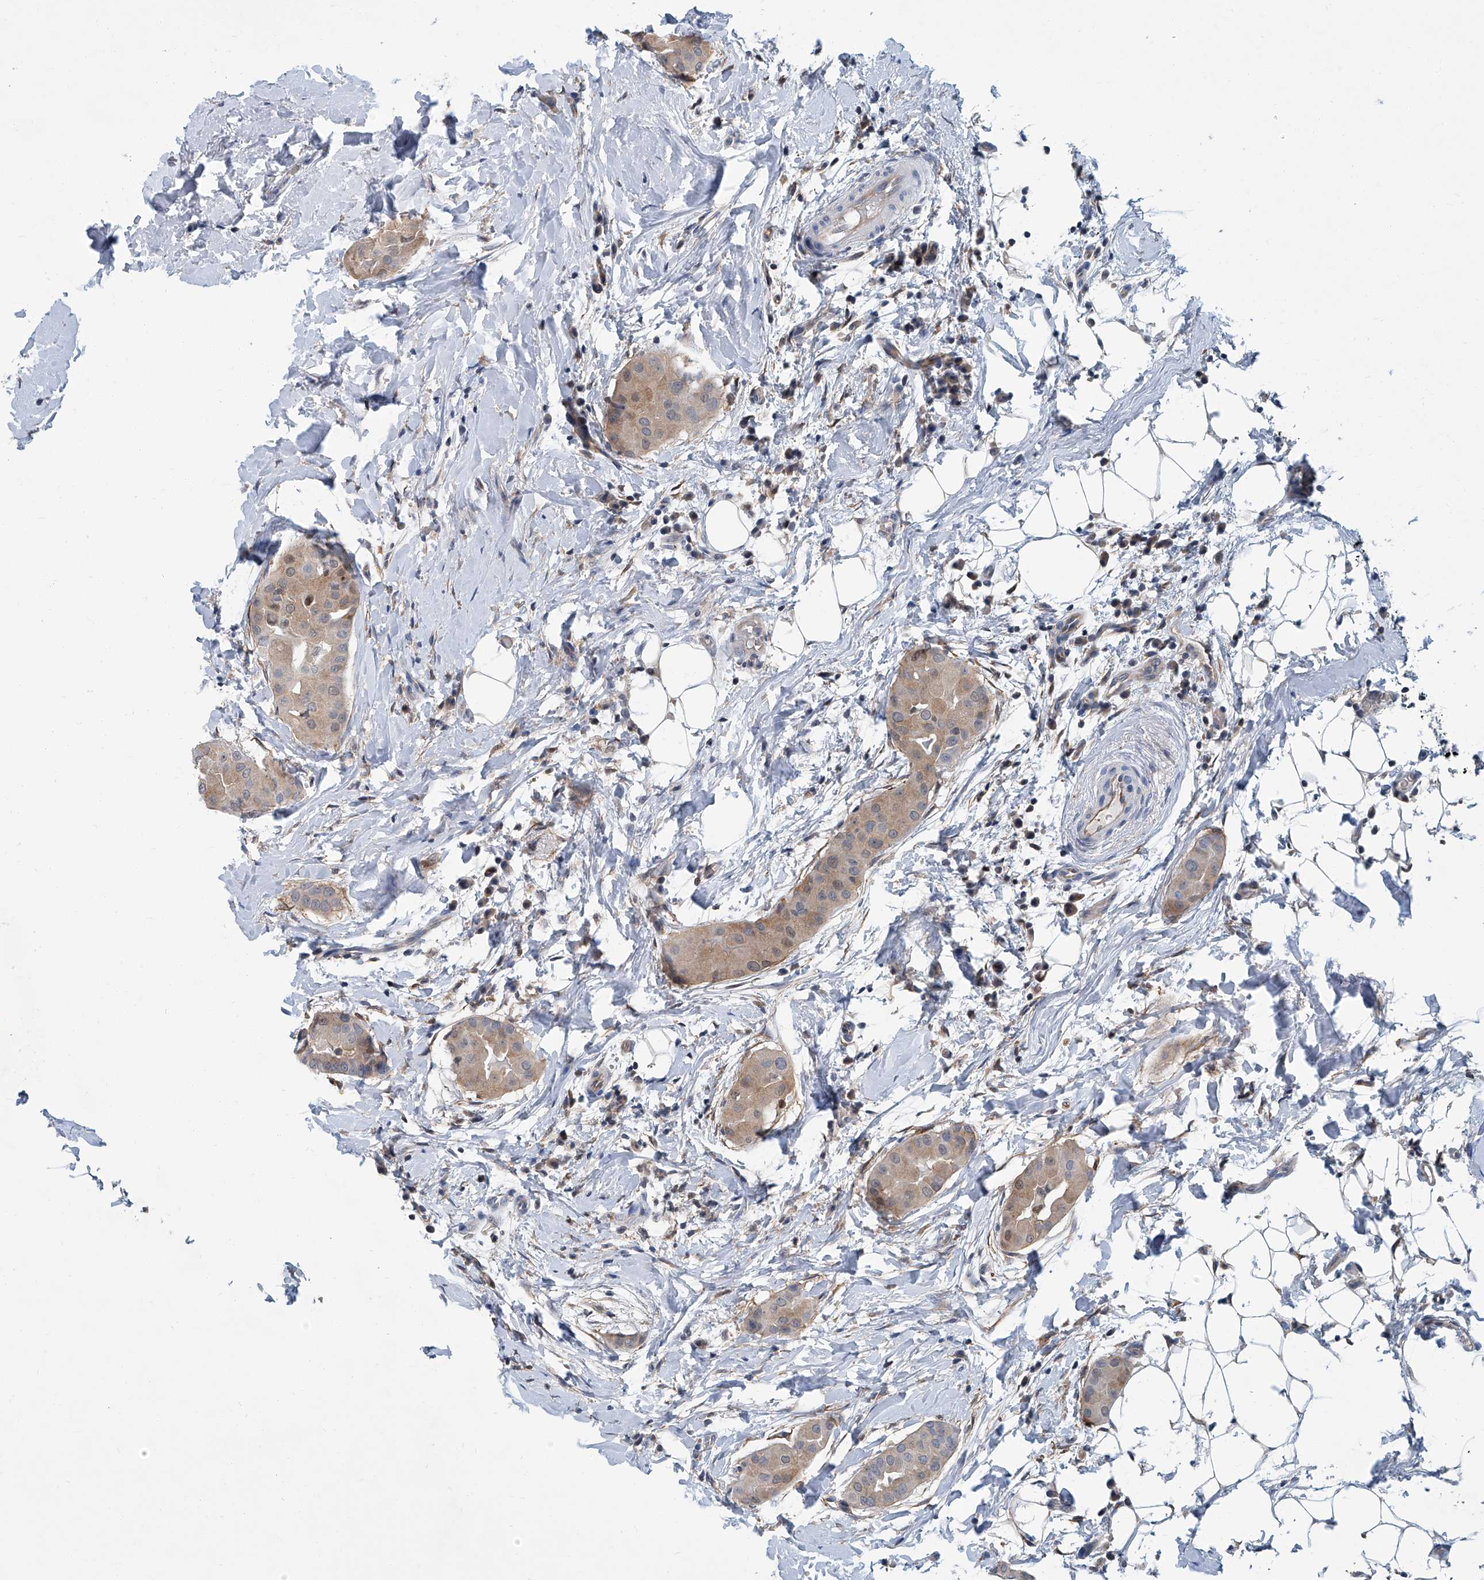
{"staining": {"intensity": "weak", "quantity": ">75%", "location": "cytoplasmic/membranous,nuclear"}, "tissue": "thyroid cancer", "cell_type": "Tumor cells", "image_type": "cancer", "snomed": [{"axis": "morphology", "description": "Papillary adenocarcinoma, NOS"}, {"axis": "topography", "description": "Thyroid gland"}], "caption": "Immunohistochemistry image of neoplastic tissue: human thyroid cancer (papillary adenocarcinoma) stained using immunohistochemistry shows low levels of weak protein expression localized specifically in the cytoplasmic/membranous and nuclear of tumor cells, appearing as a cytoplasmic/membranous and nuclear brown color.", "gene": "PSMB10", "patient": {"sex": "male", "age": 33}}